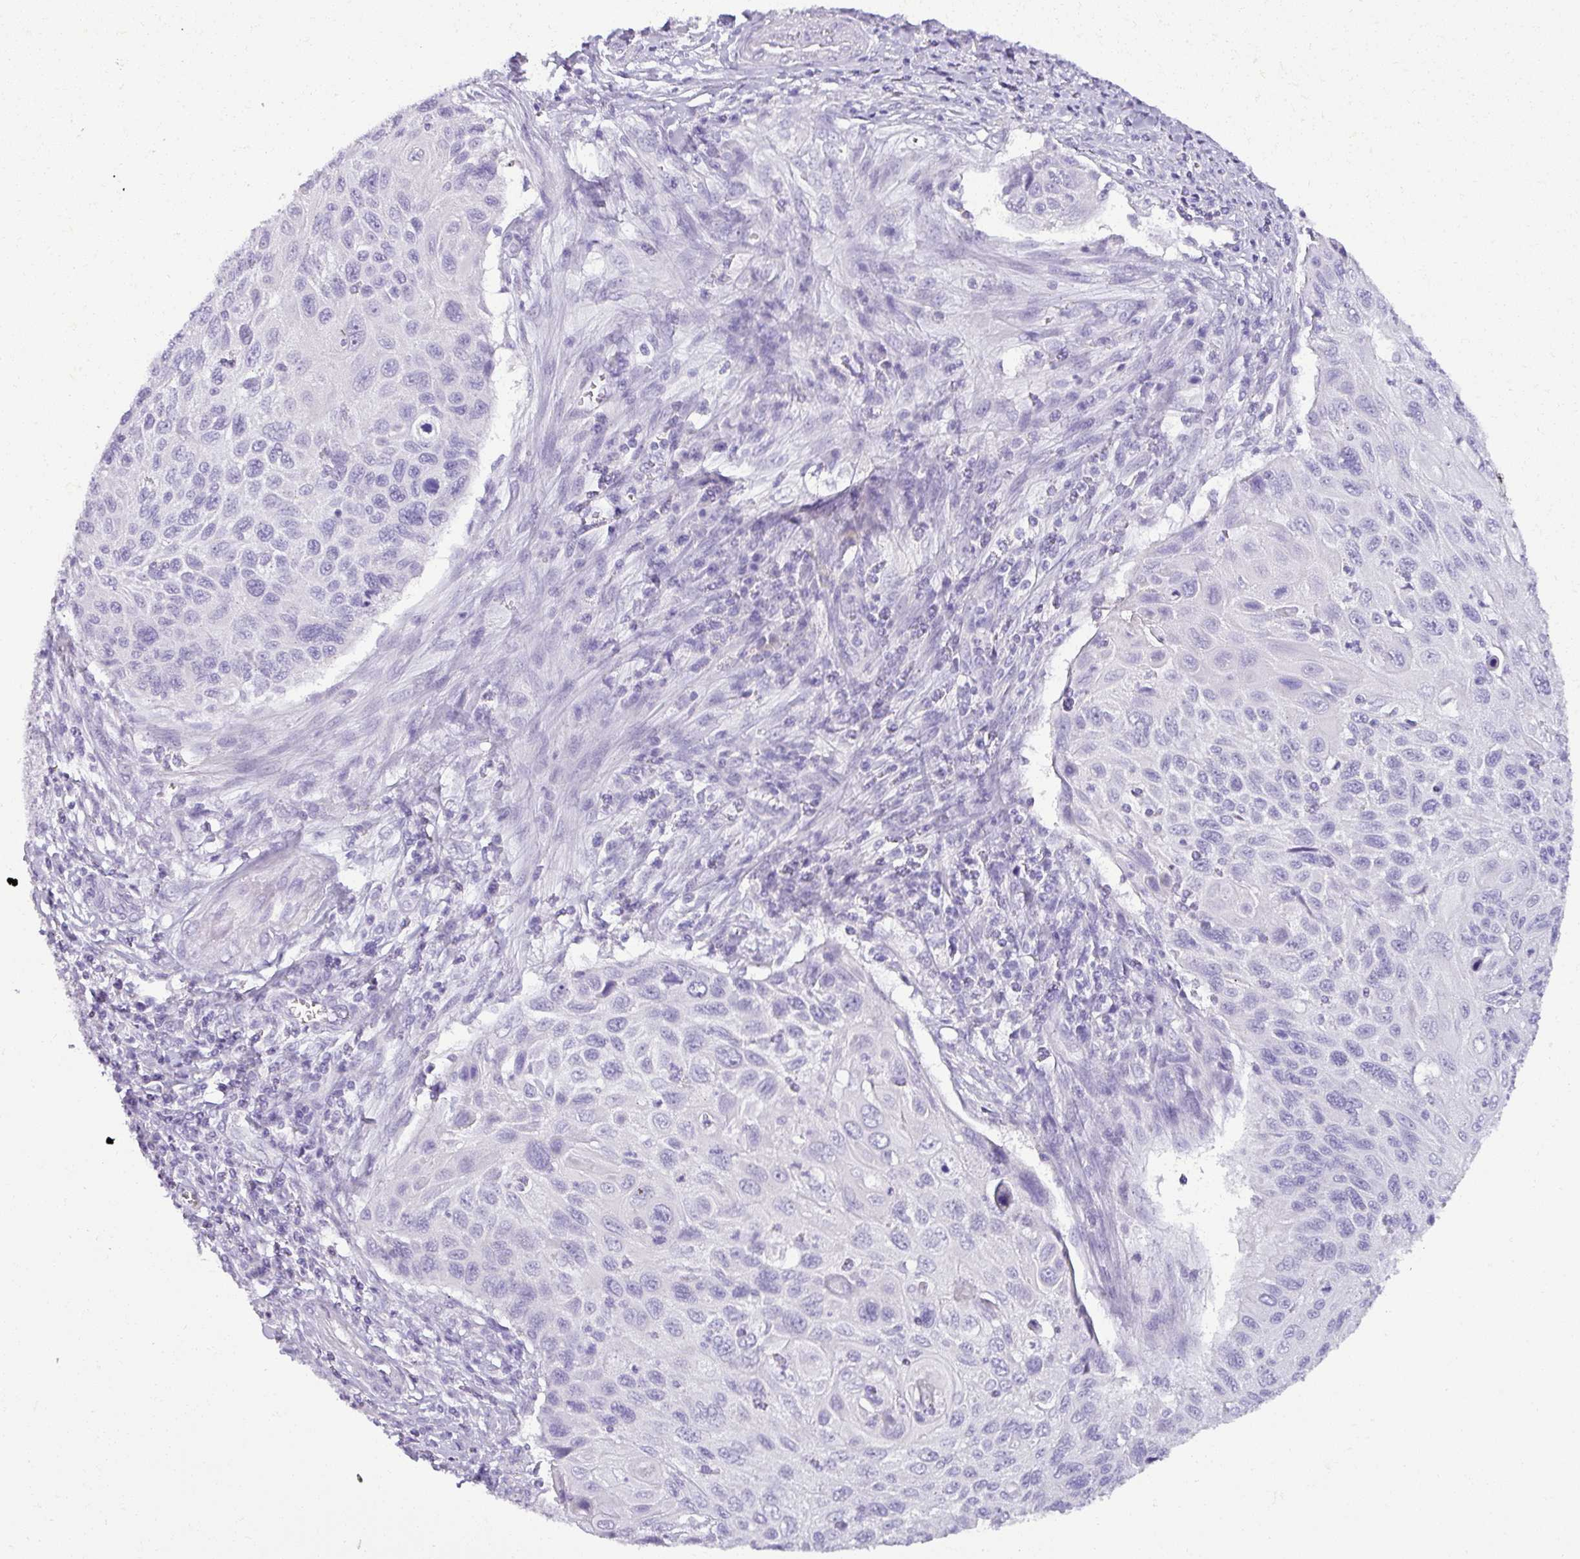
{"staining": {"intensity": "negative", "quantity": "none", "location": "none"}, "tissue": "cervical cancer", "cell_type": "Tumor cells", "image_type": "cancer", "snomed": [{"axis": "morphology", "description": "Squamous cell carcinoma, NOS"}, {"axis": "topography", "description": "Cervix"}], "caption": "Cervical cancer was stained to show a protein in brown. There is no significant staining in tumor cells. (DAB IHC with hematoxylin counter stain).", "gene": "NAPSA", "patient": {"sex": "female", "age": 70}}